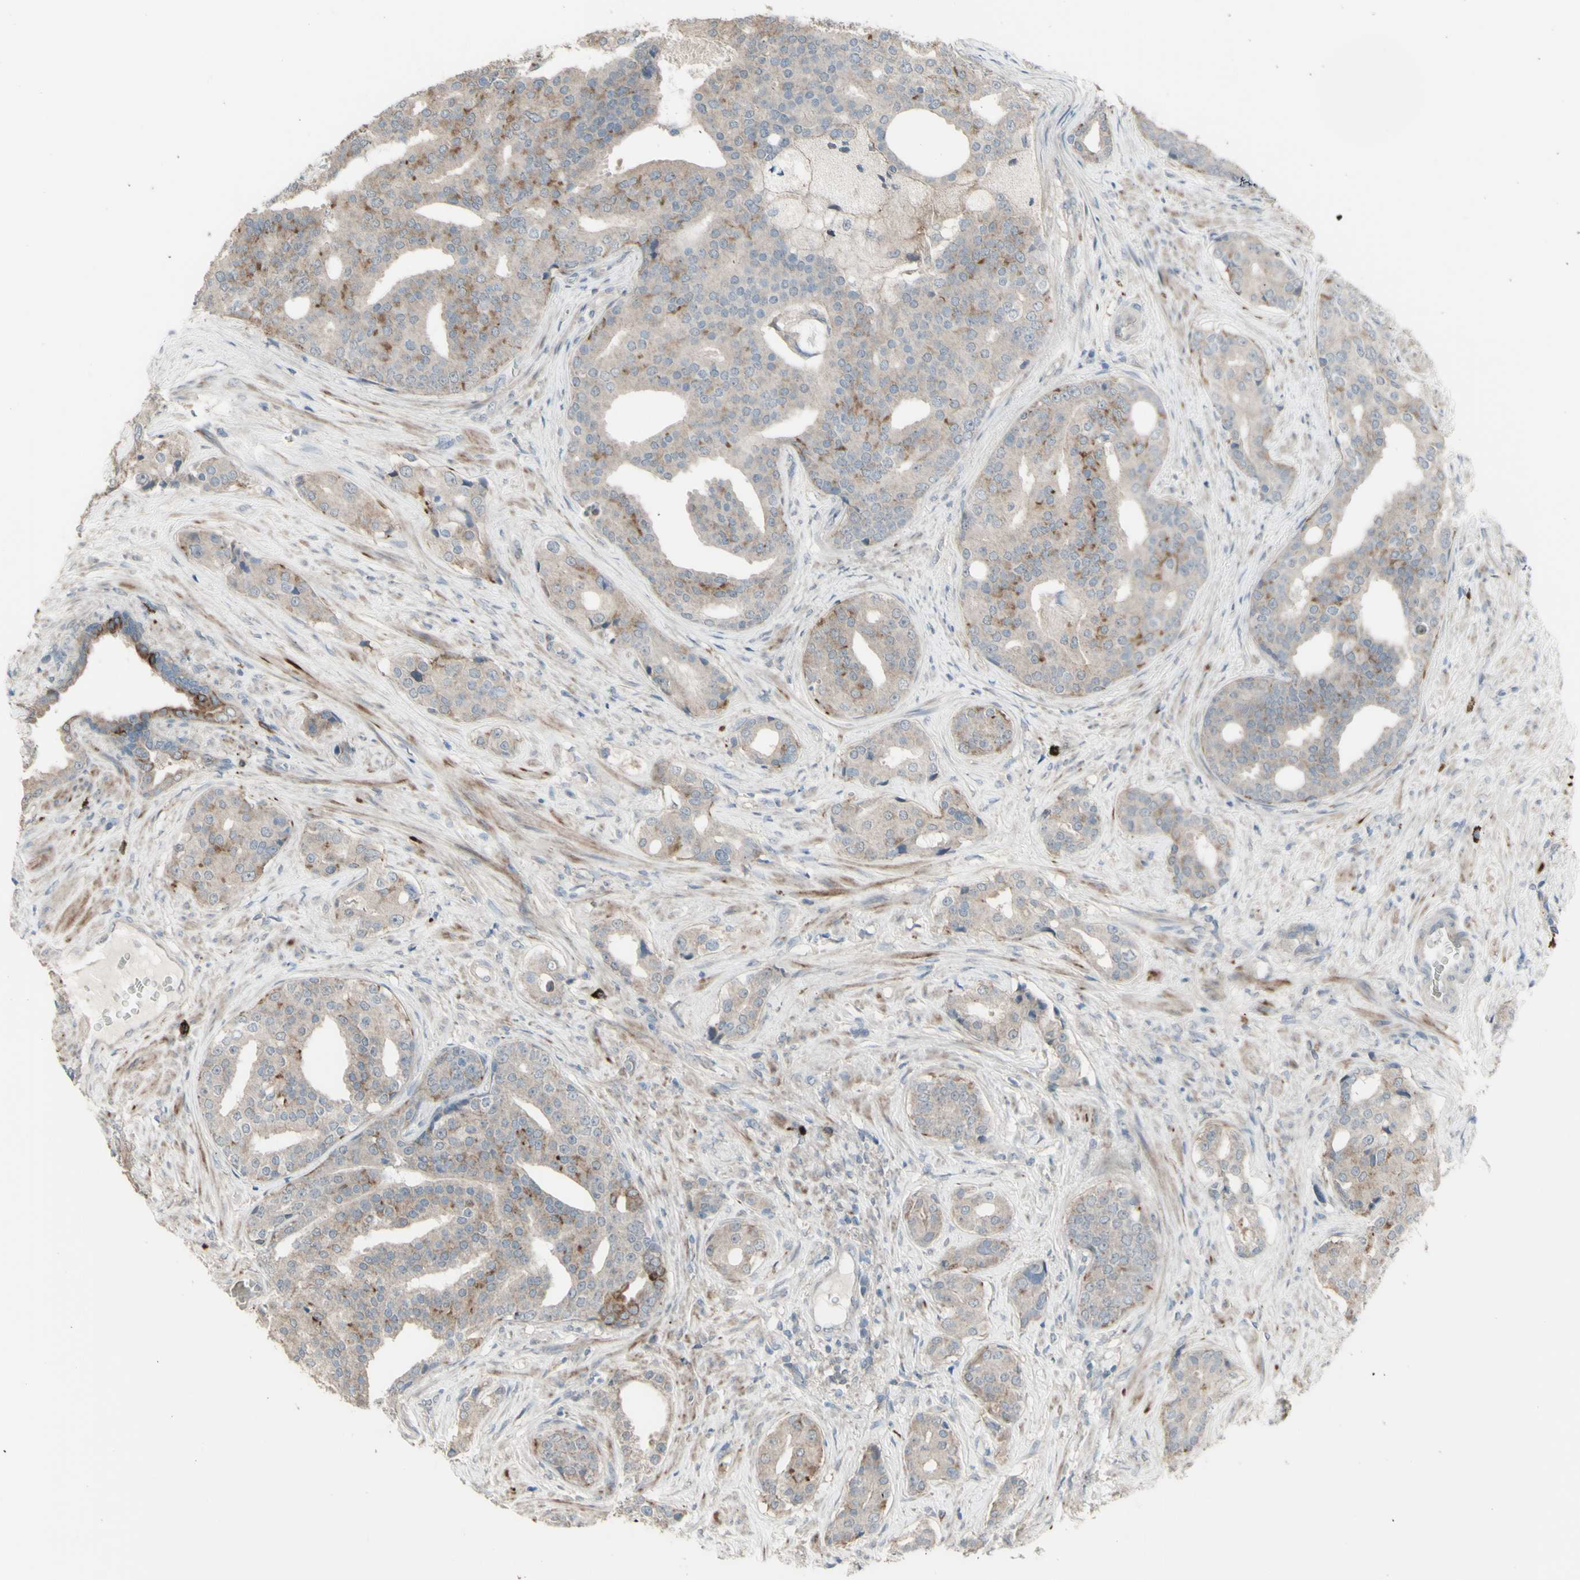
{"staining": {"intensity": "weak", "quantity": ">75%", "location": "cytoplasmic/membranous"}, "tissue": "prostate cancer", "cell_type": "Tumor cells", "image_type": "cancer", "snomed": [{"axis": "morphology", "description": "Adenocarcinoma, High grade"}, {"axis": "topography", "description": "Prostate"}], "caption": "Protein positivity by immunohistochemistry displays weak cytoplasmic/membranous positivity in about >75% of tumor cells in adenocarcinoma (high-grade) (prostate).", "gene": "GRAMD1B", "patient": {"sex": "male", "age": 71}}